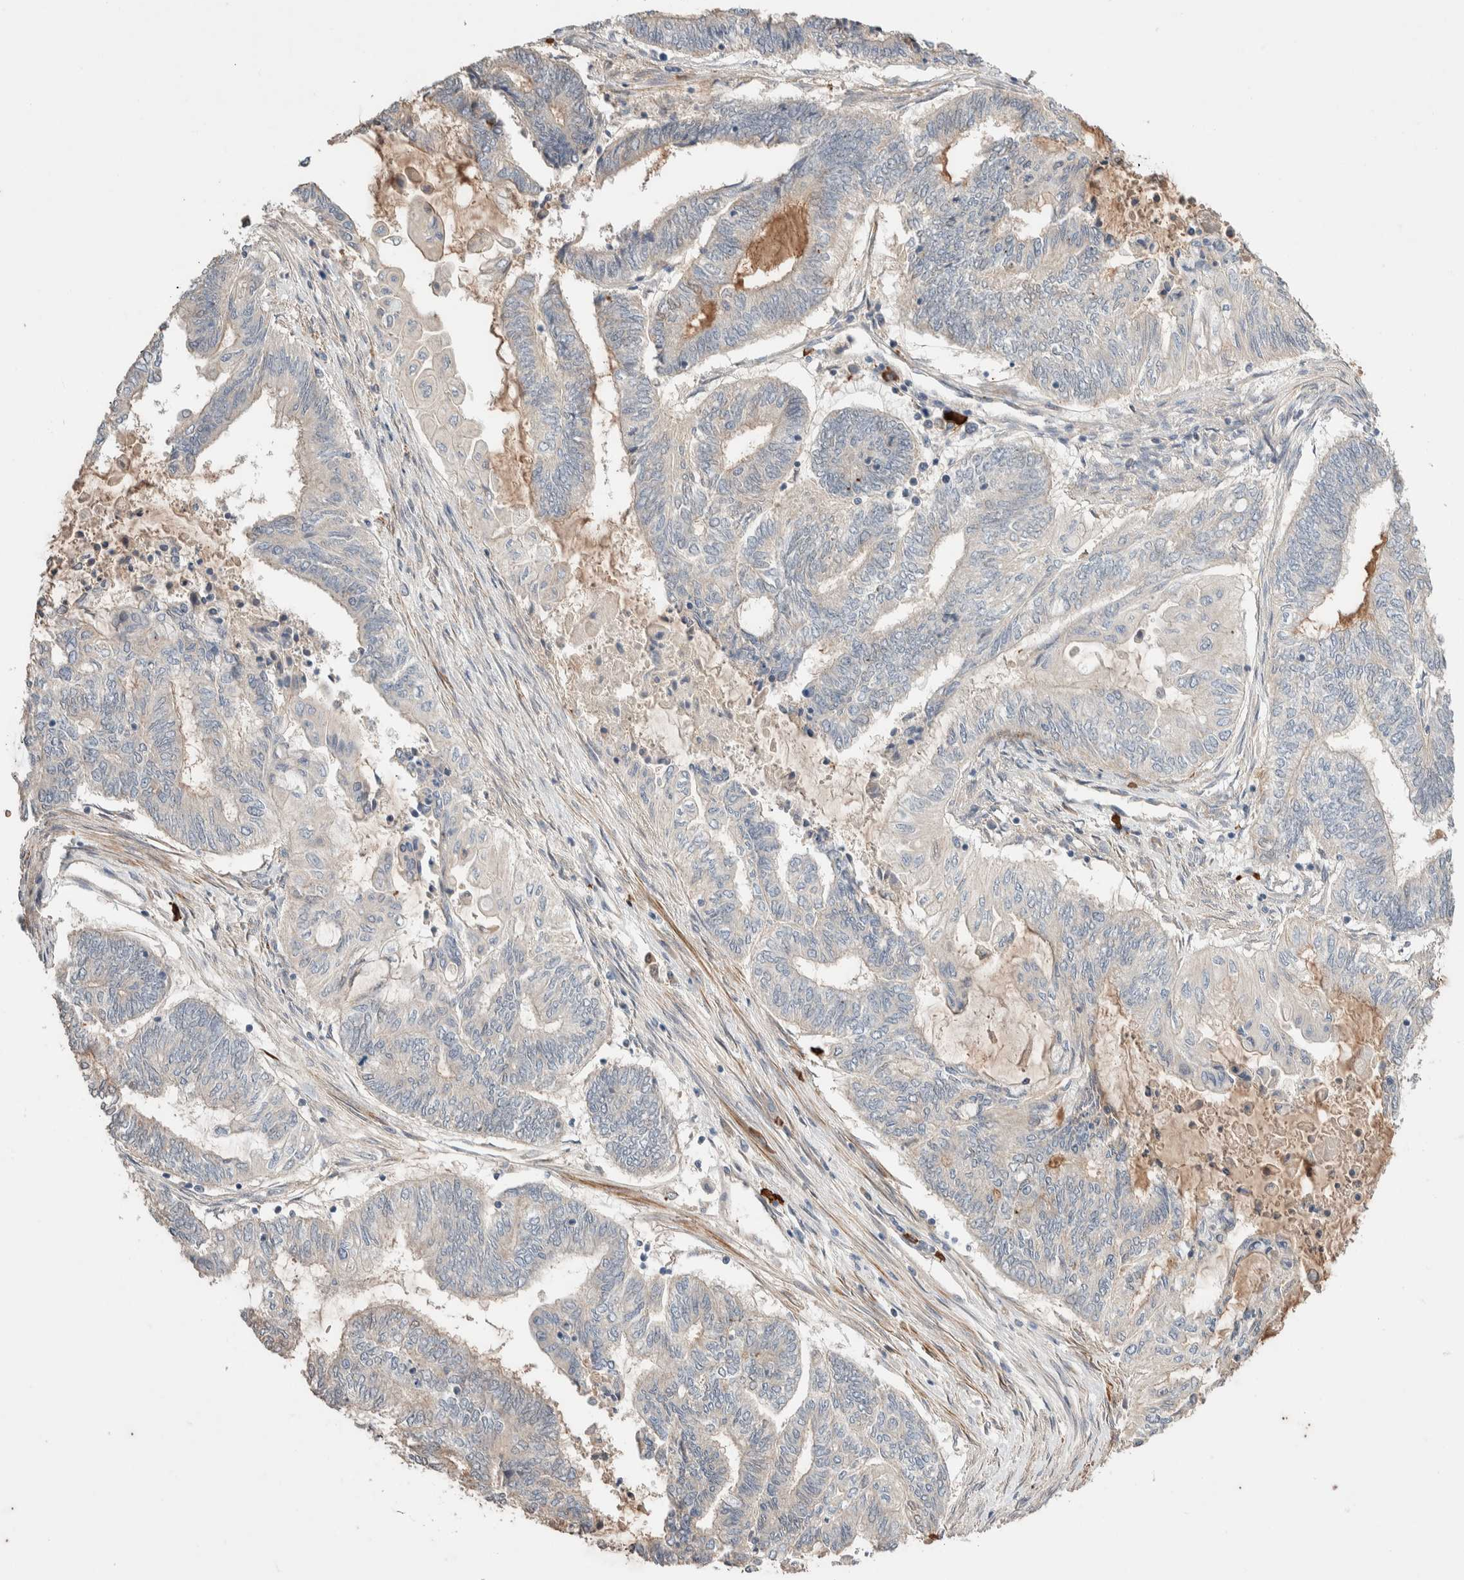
{"staining": {"intensity": "negative", "quantity": "none", "location": "none"}, "tissue": "endometrial cancer", "cell_type": "Tumor cells", "image_type": "cancer", "snomed": [{"axis": "morphology", "description": "Adenocarcinoma, NOS"}, {"axis": "topography", "description": "Uterus"}, {"axis": "topography", "description": "Endometrium"}], "caption": "Tumor cells are negative for protein expression in human adenocarcinoma (endometrial).", "gene": "WDR91", "patient": {"sex": "female", "age": 70}}